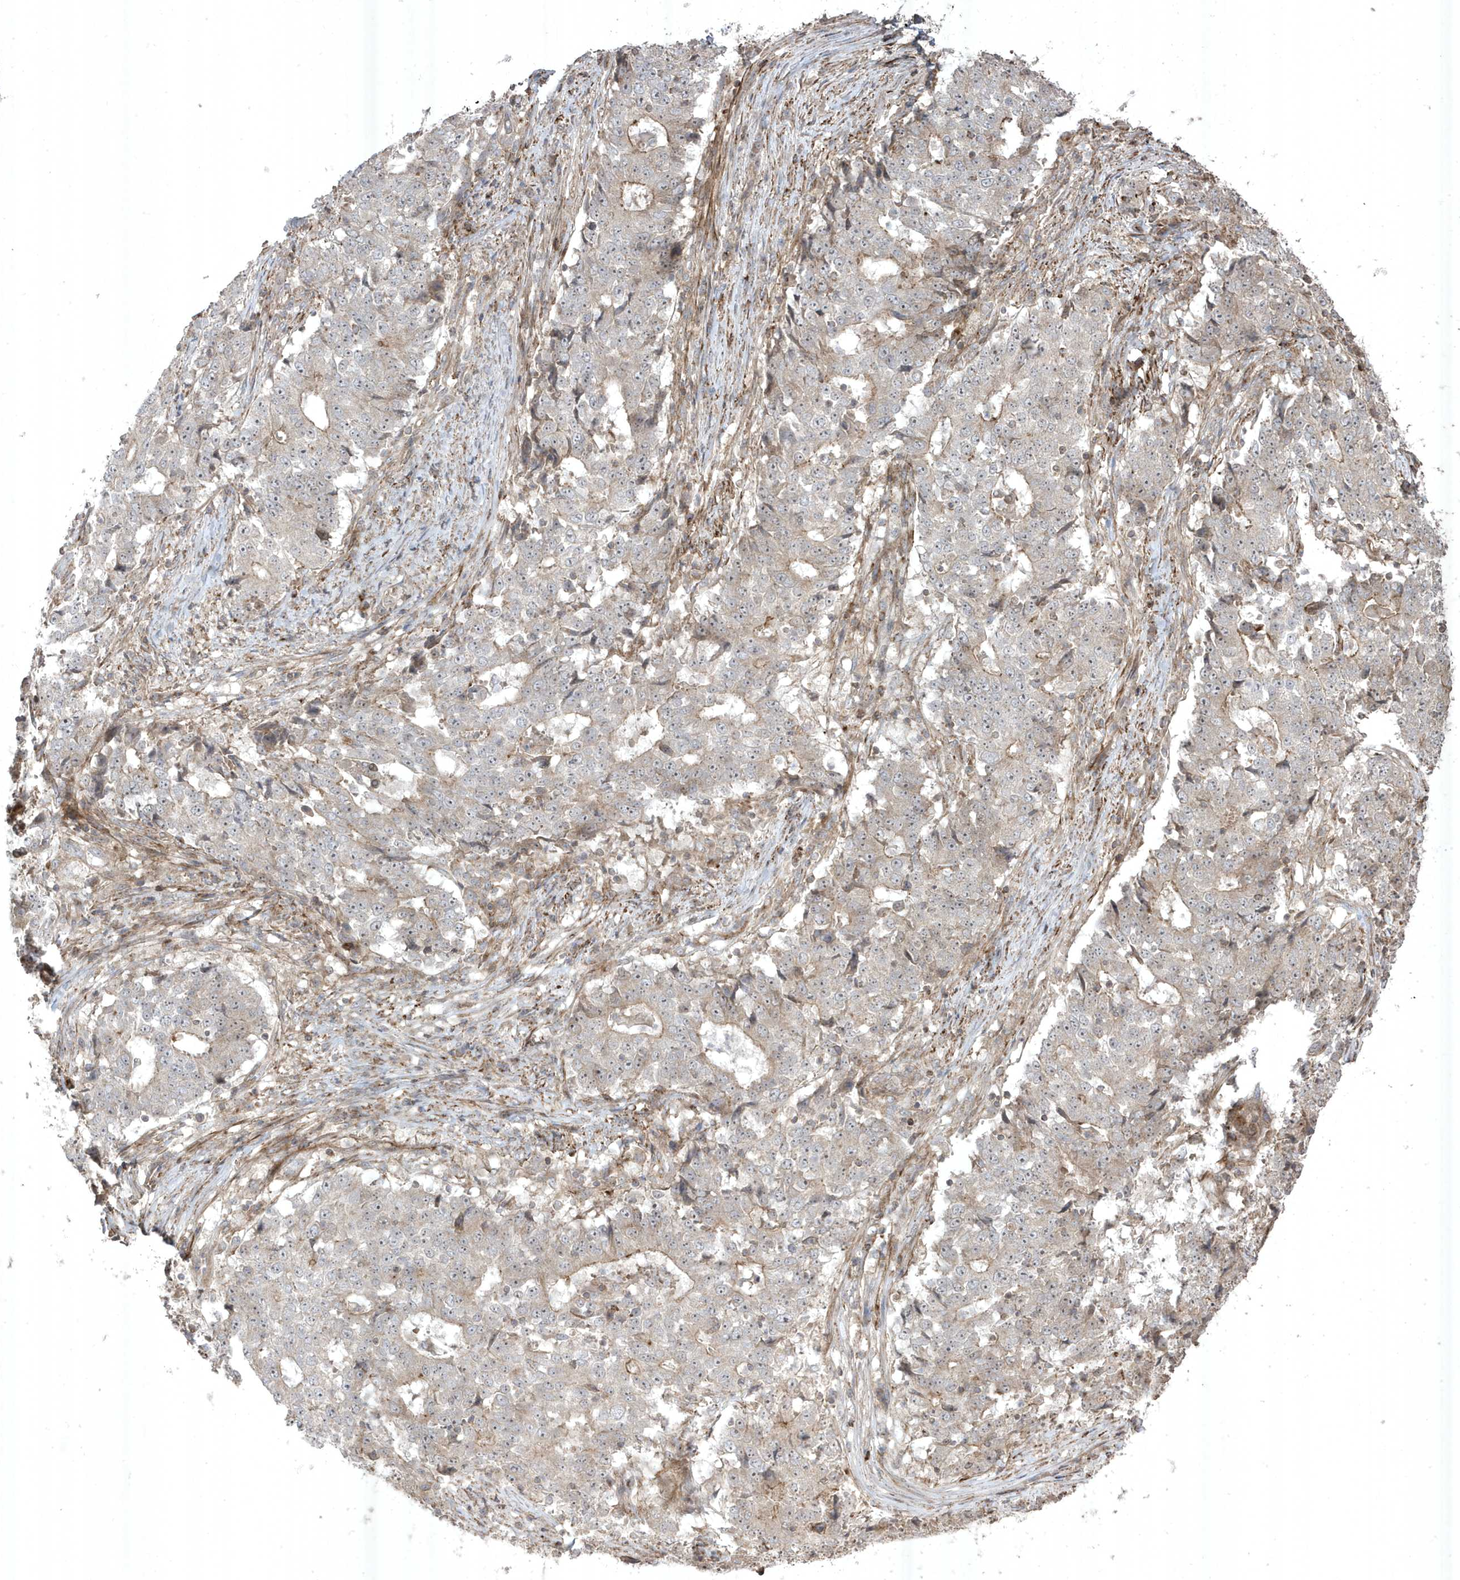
{"staining": {"intensity": "weak", "quantity": "<25%", "location": "cytoplasmic/membranous"}, "tissue": "stomach cancer", "cell_type": "Tumor cells", "image_type": "cancer", "snomed": [{"axis": "morphology", "description": "Adenocarcinoma, NOS"}, {"axis": "topography", "description": "Stomach"}], "caption": "Micrograph shows no significant protein positivity in tumor cells of stomach cancer (adenocarcinoma).", "gene": "CETN3", "patient": {"sex": "male", "age": 59}}